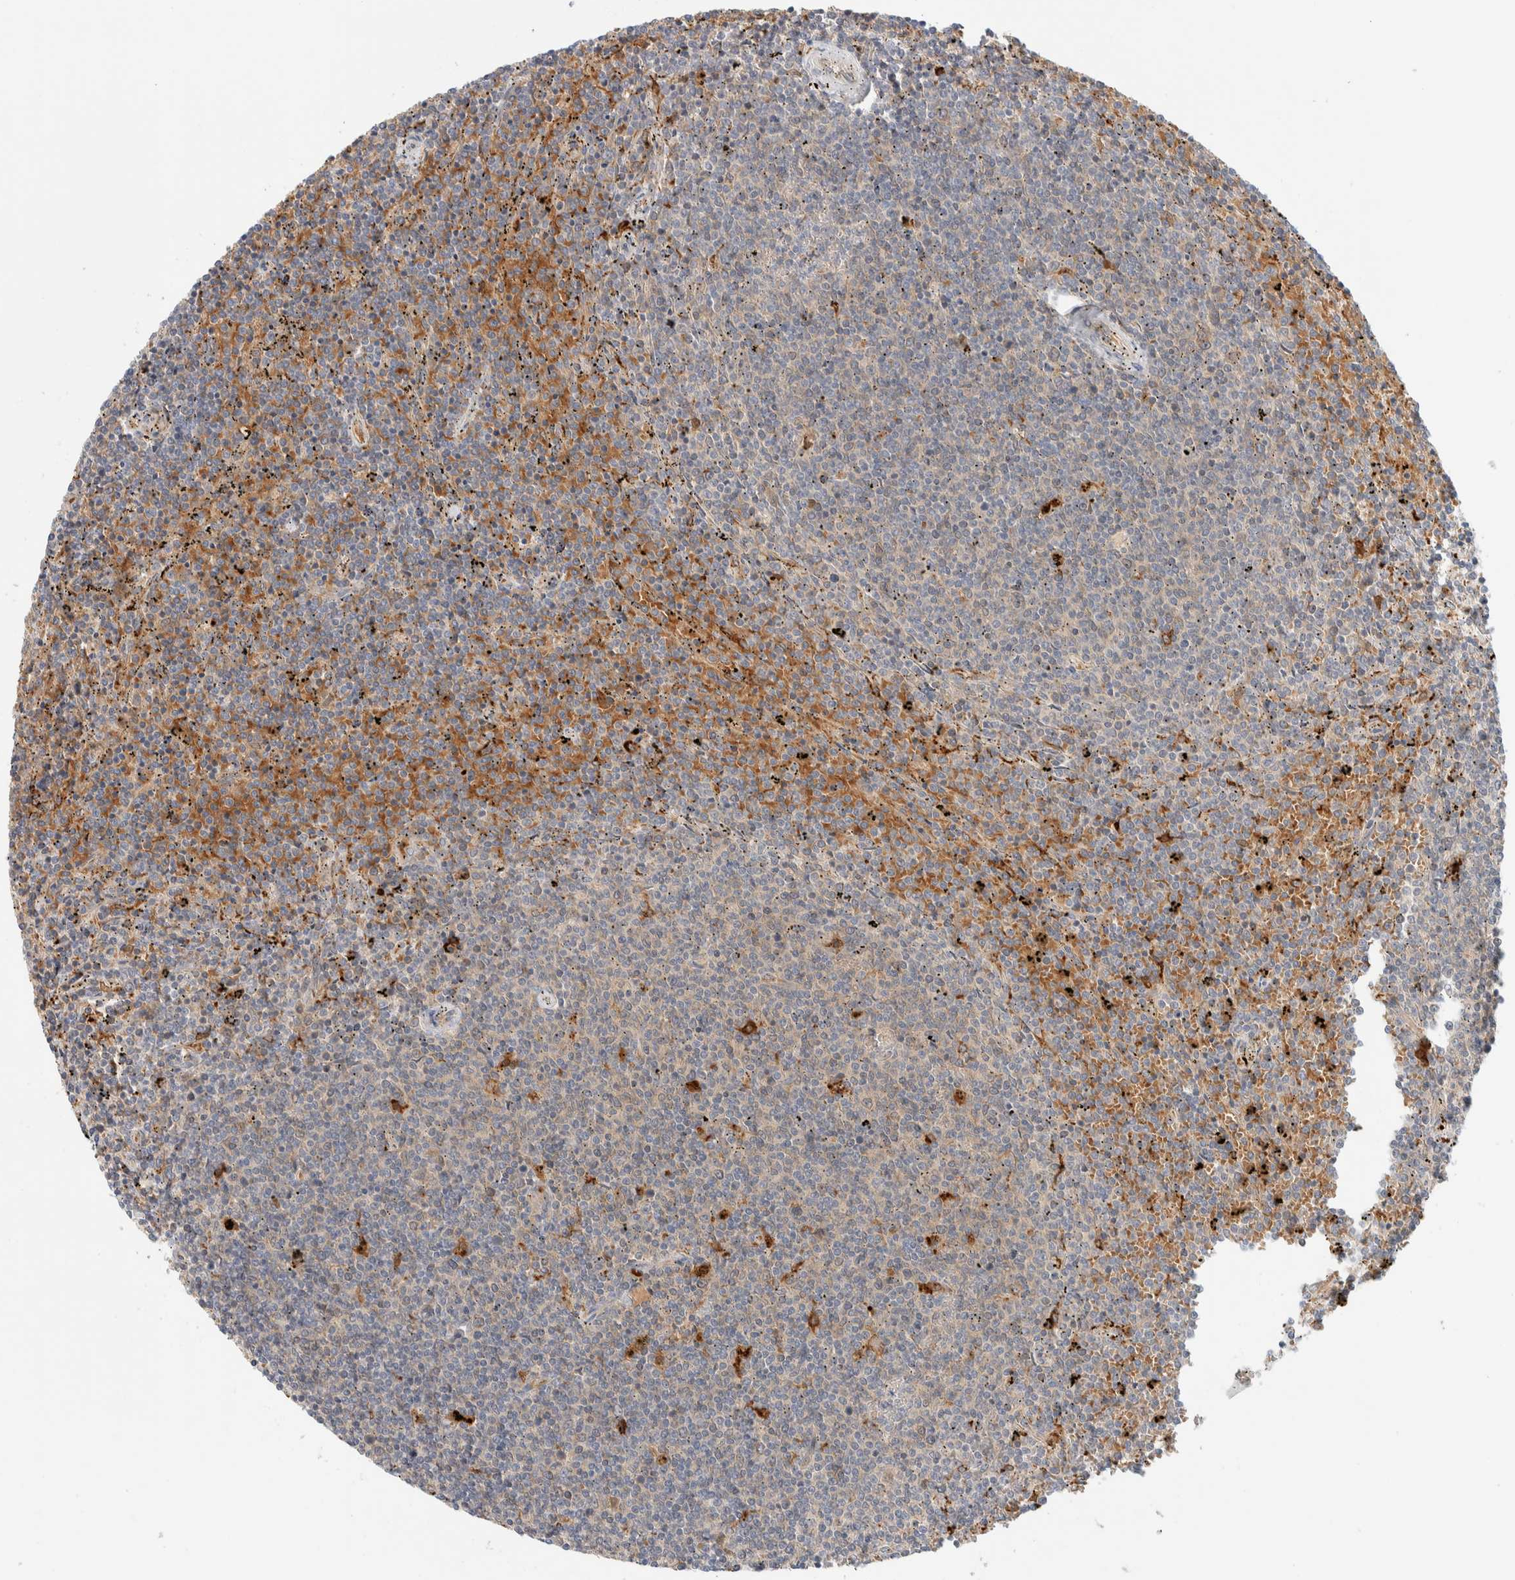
{"staining": {"intensity": "negative", "quantity": "none", "location": "none"}, "tissue": "lymphoma", "cell_type": "Tumor cells", "image_type": "cancer", "snomed": [{"axis": "morphology", "description": "Malignant lymphoma, non-Hodgkin's type, Low grade"}, {"axis": "topography", "description": "Spleen"}], "caption": "Immunohistochemical staining of malignant lymphoma, non-Hodgkin's type (low-grade) reveals no significant staining in tumor cells.", "gene": "GCLM", "patient": {"sex": "female", "age": 50}}